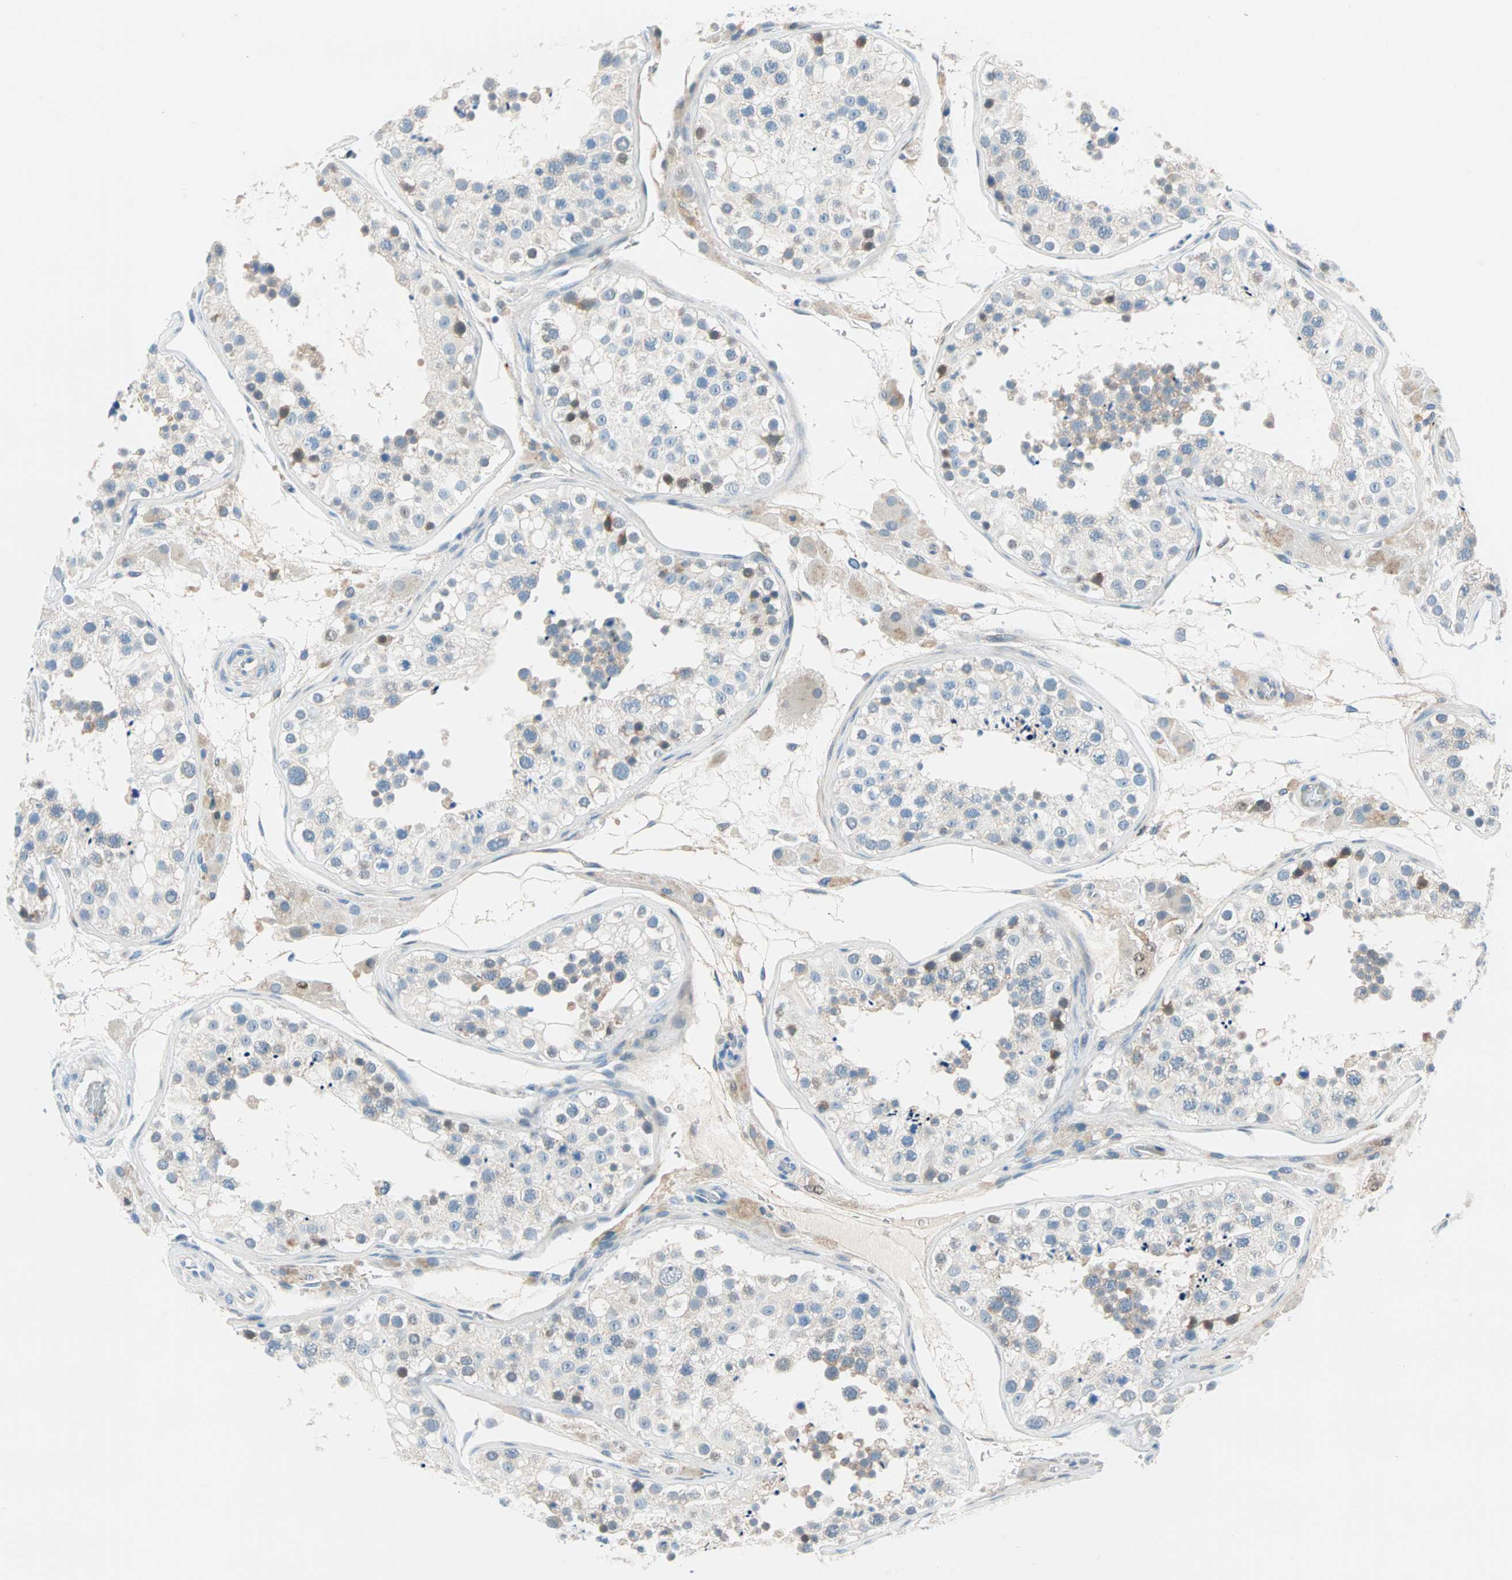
{"staining": {"intensity": "moderate", "quantity": "<25%", "location": "cytoplasmic/membranous"}, "tissue": "testis", "cell_type": "Cells in seminiferous ducts", "image_type": "normal", "snomed": [{"axis": "morphology", "description": "Normal tissue, NOS"}, {"axis": "topography", "description": "Testis"}], "caption": "This histopathology image displays immunohistochemistry (IHC) staining of normal testis, with low moderate cytoplasmic/membranous positivity in about <25% of cells in seminiferous ducts.", "gene": "TMEM163", "patient": {"sex": "male", "age": 26}}